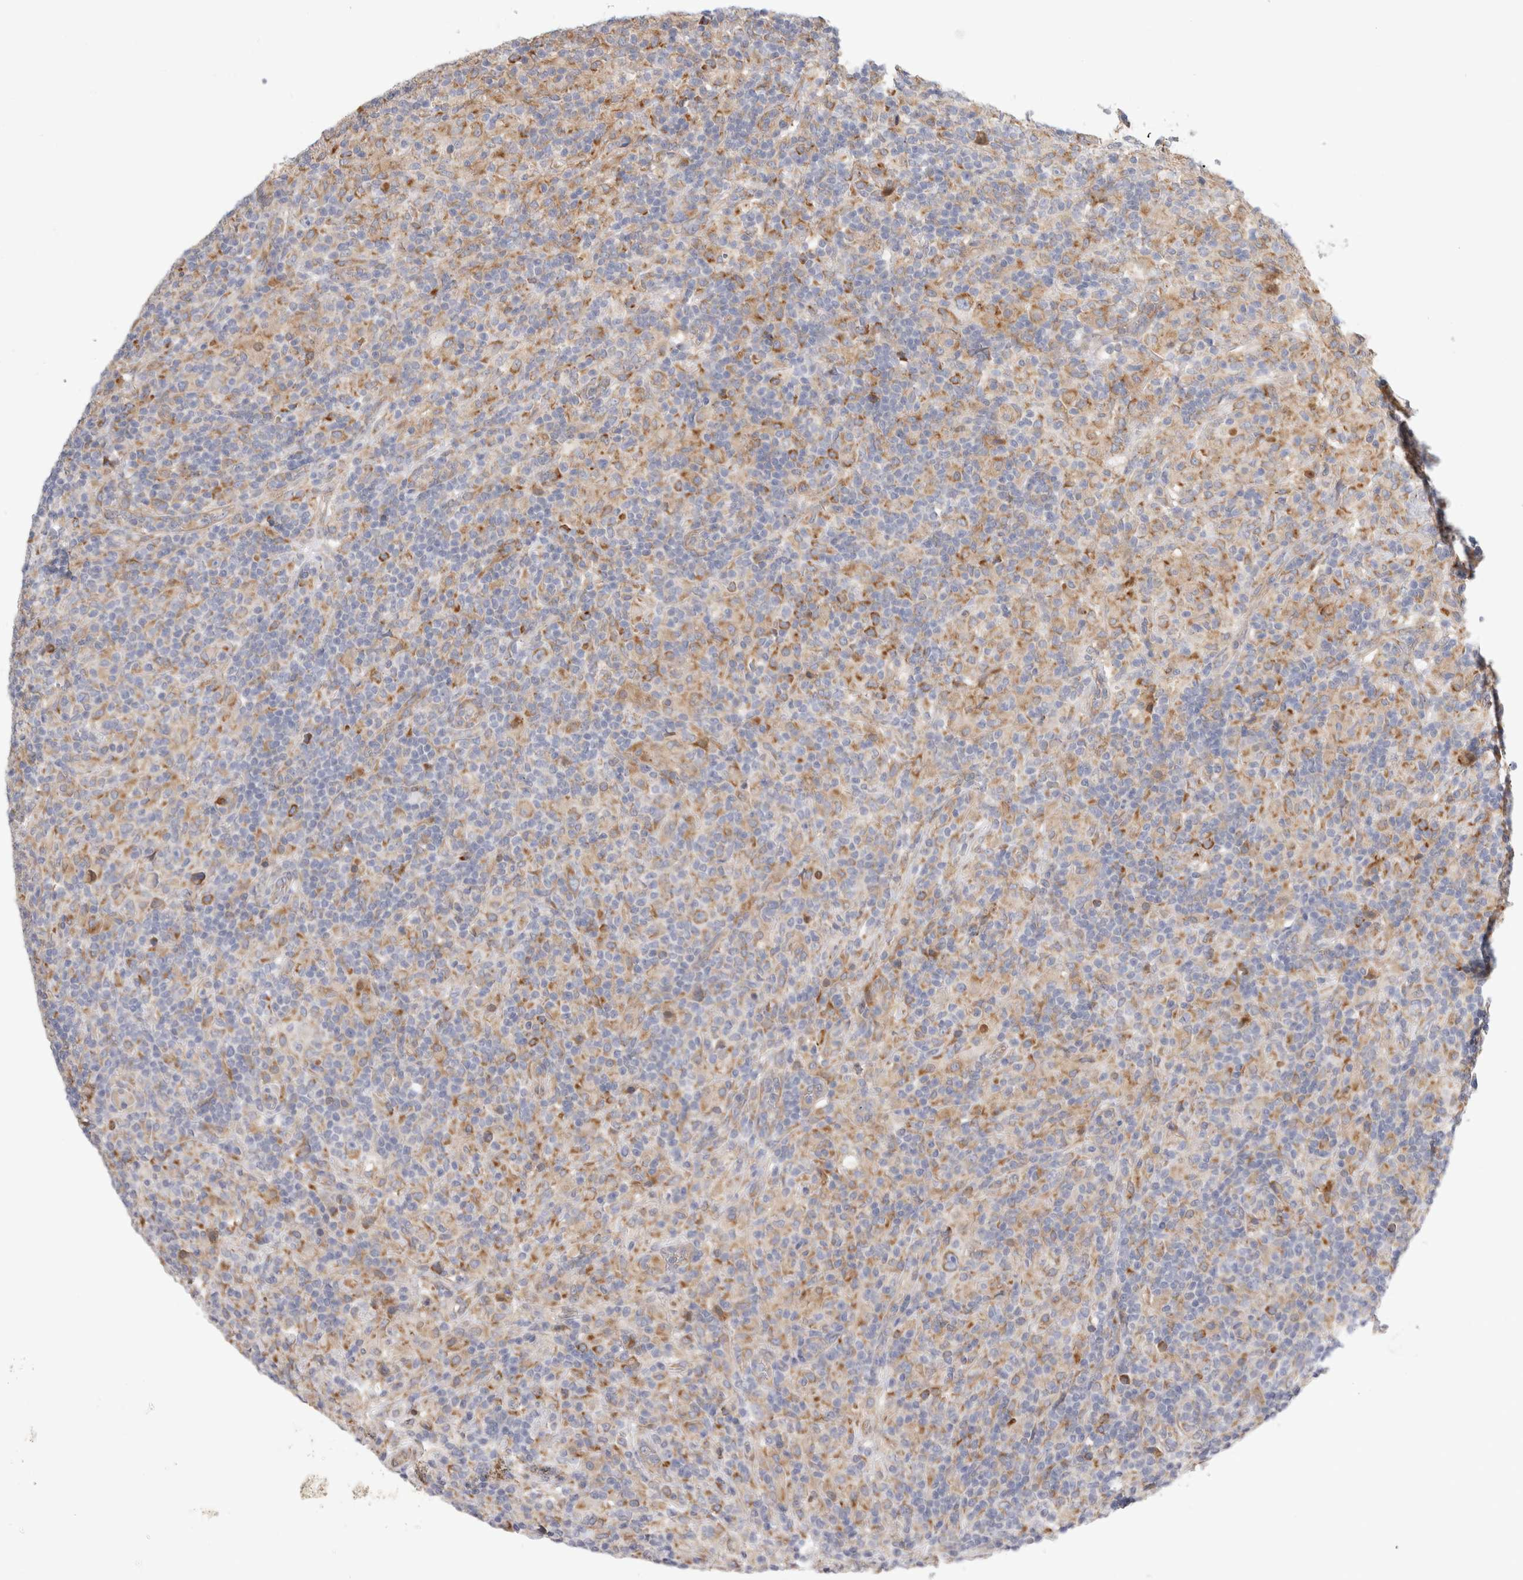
{"staining": {"intensity": "moderate", "quantity": ">75%", "location": "cytoplasmic/membranous"}, "tissue": "lymphoma", "cell_type": "Tumor cells", "image_type": "cancer", "snomed": [{"axis": "morphology", "description": "Hodgkin's disease, NOS"}, {"axis": "topography", "description": "Lymph node"}], "caption": "Brown immunohistochemical staining in human lymphoma demonstrates moderate cytoplasmic/membranous expression in about >75% of tumor cells.", "gene": "RPN2", "patient": {"sex": "male", "age": 70}}